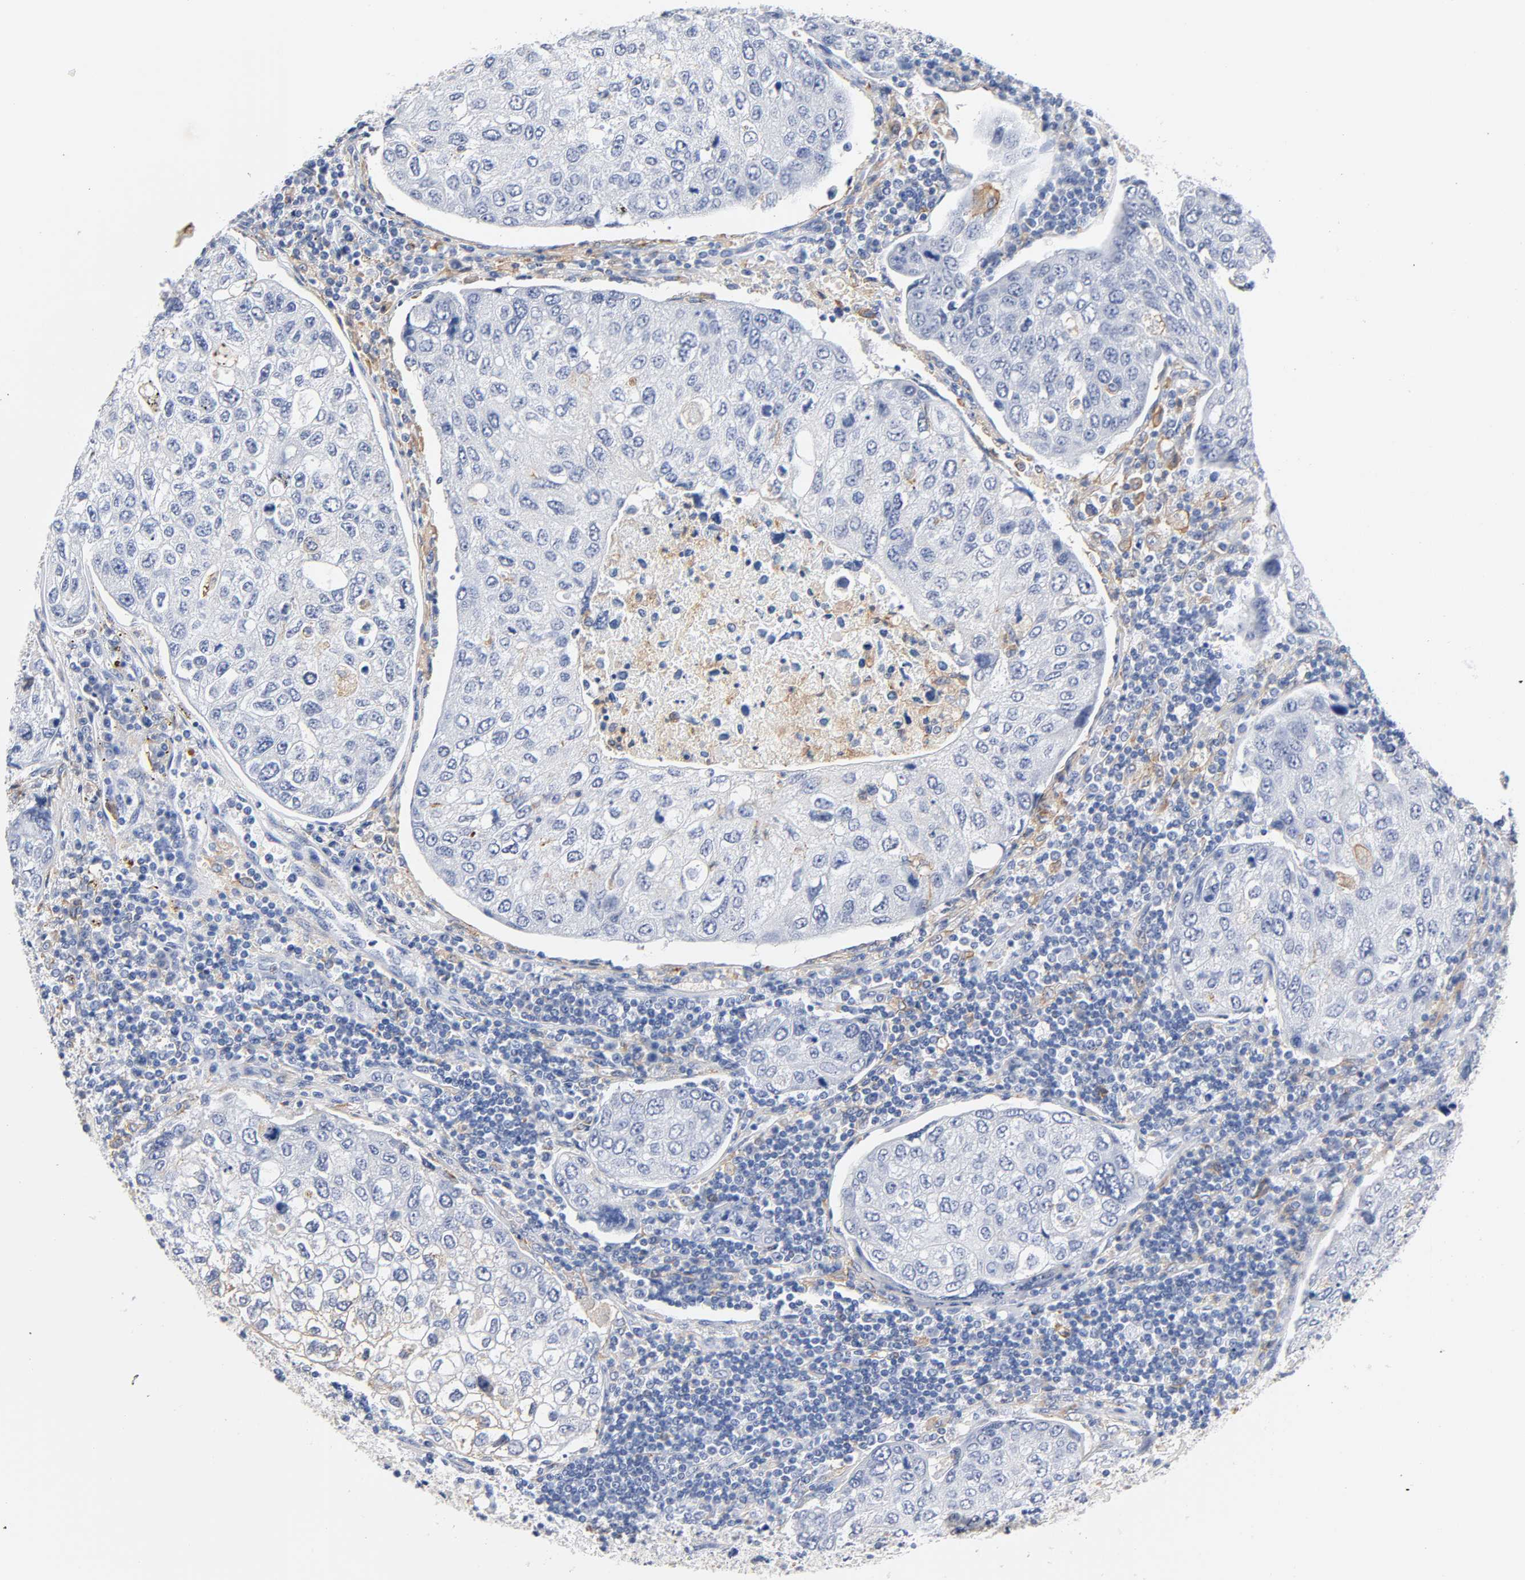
{"staining": {"intensity": "negative", "quantity": "none", "location": "none"}, "tissue": "urothelial cancer", "cell_type": "Tumor cells", "image_type": "cancer", "snomed": [{"axis": "morphology", "description": "Urothelial carcinoma, High grade"}, {"axis": "topography", "description": "Lymph node"}, {"axis": "topography", "description": "Urinary bladder"}], "caption": "A histopathology image of human high-grade urothelial carcinoma is negative for staining in tumor cells. Brightfield microscopy of immunohistochemistry (IHC) stained with DAB (brown) and hematoxylin (blue), captured at high magnification.", "gene": "LRP1", "patient": {"sex": "male", "age": 51}}